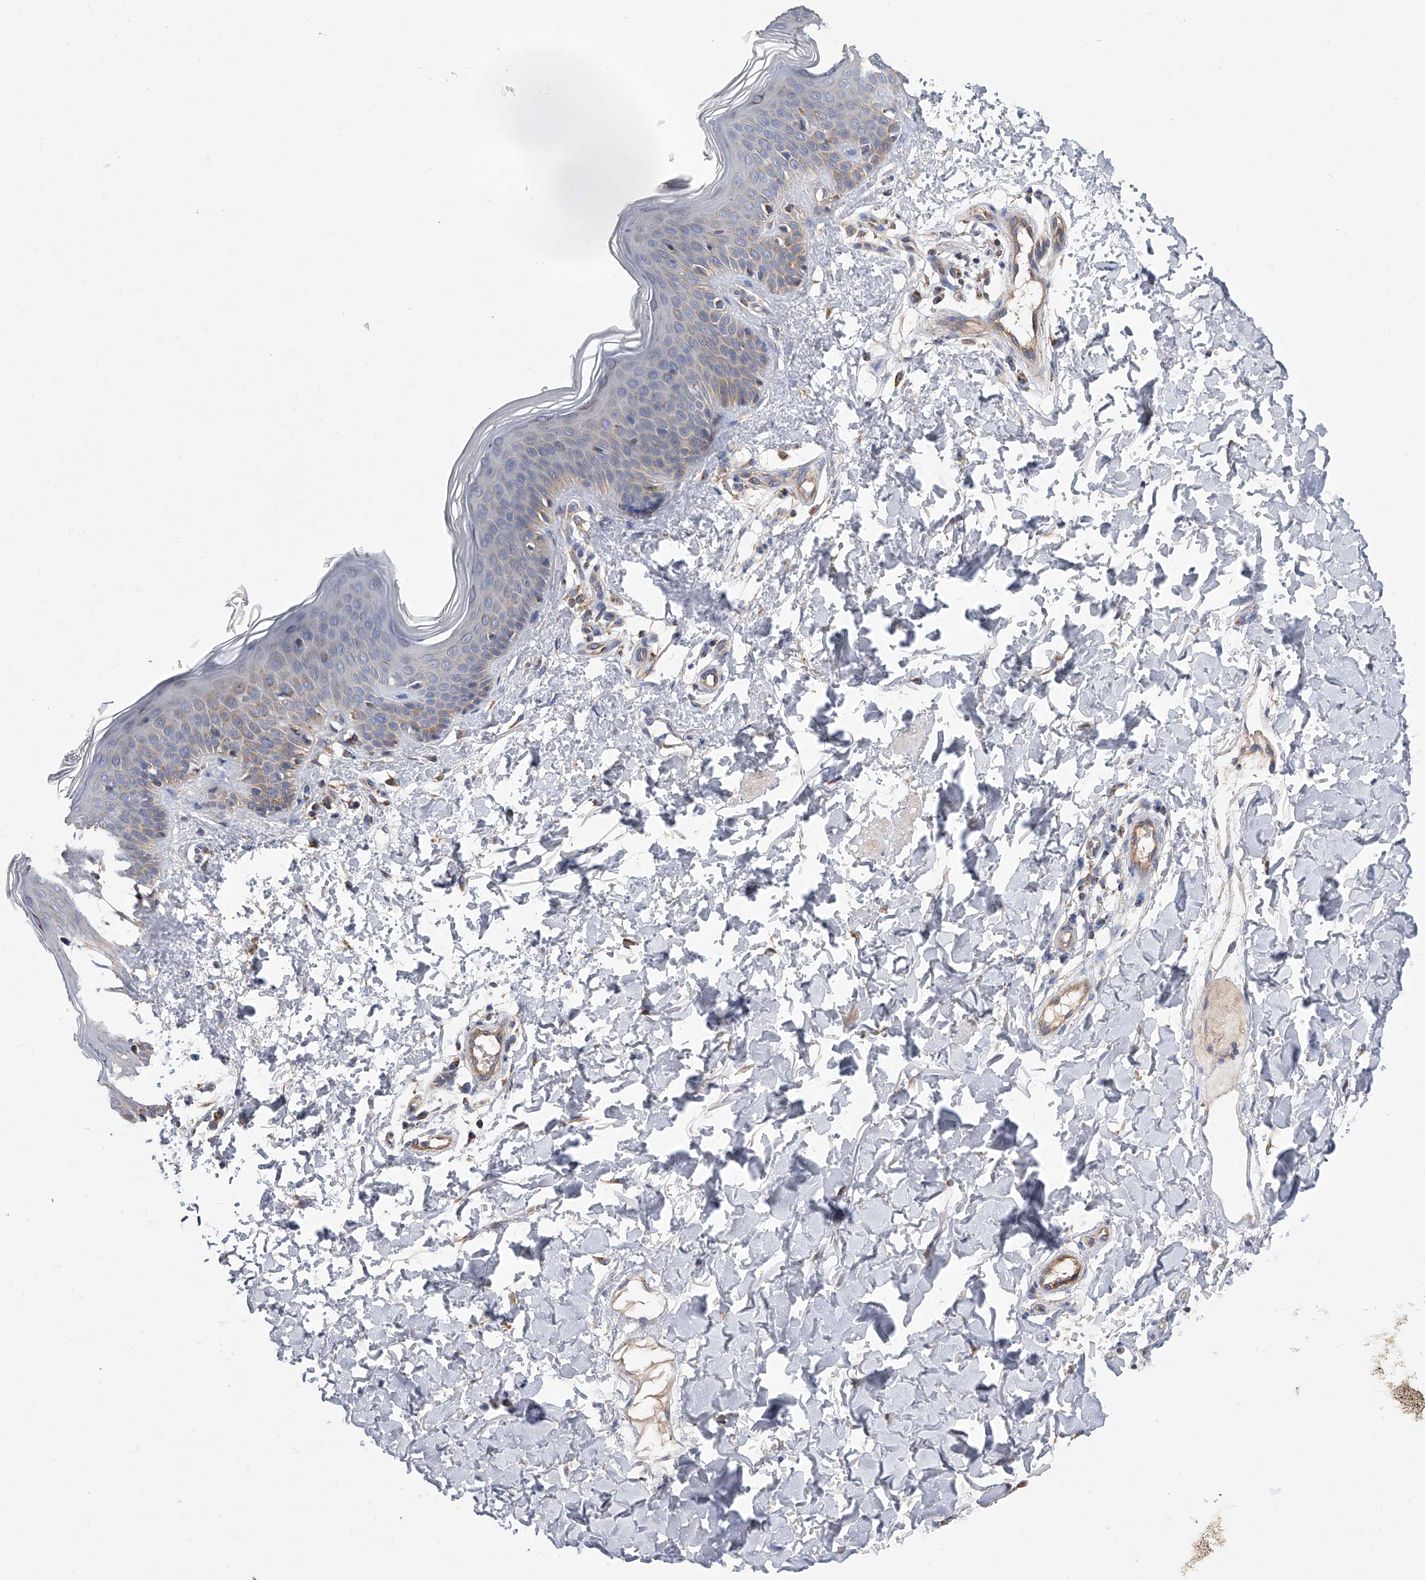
{"staining": {"intensity": "negative", "quantity": "none", "location": "none"}, "tissue": "skin", "cell_type": "Fibroblasts", "image_type": "normal", "snomed": [{"axis": "morphology", "description": "Normal tissue, NOS"}, {"axis": "topography", "description": "Skin"}], "caption": "A high-resolution image shows immunohistochemistry staining of unremarkable skin, which shows no significant expression in fibroblasts. Nuclei are stained in blue.", "gene": "PDSS2", "patient": {"sex": "male", "age": 37}}